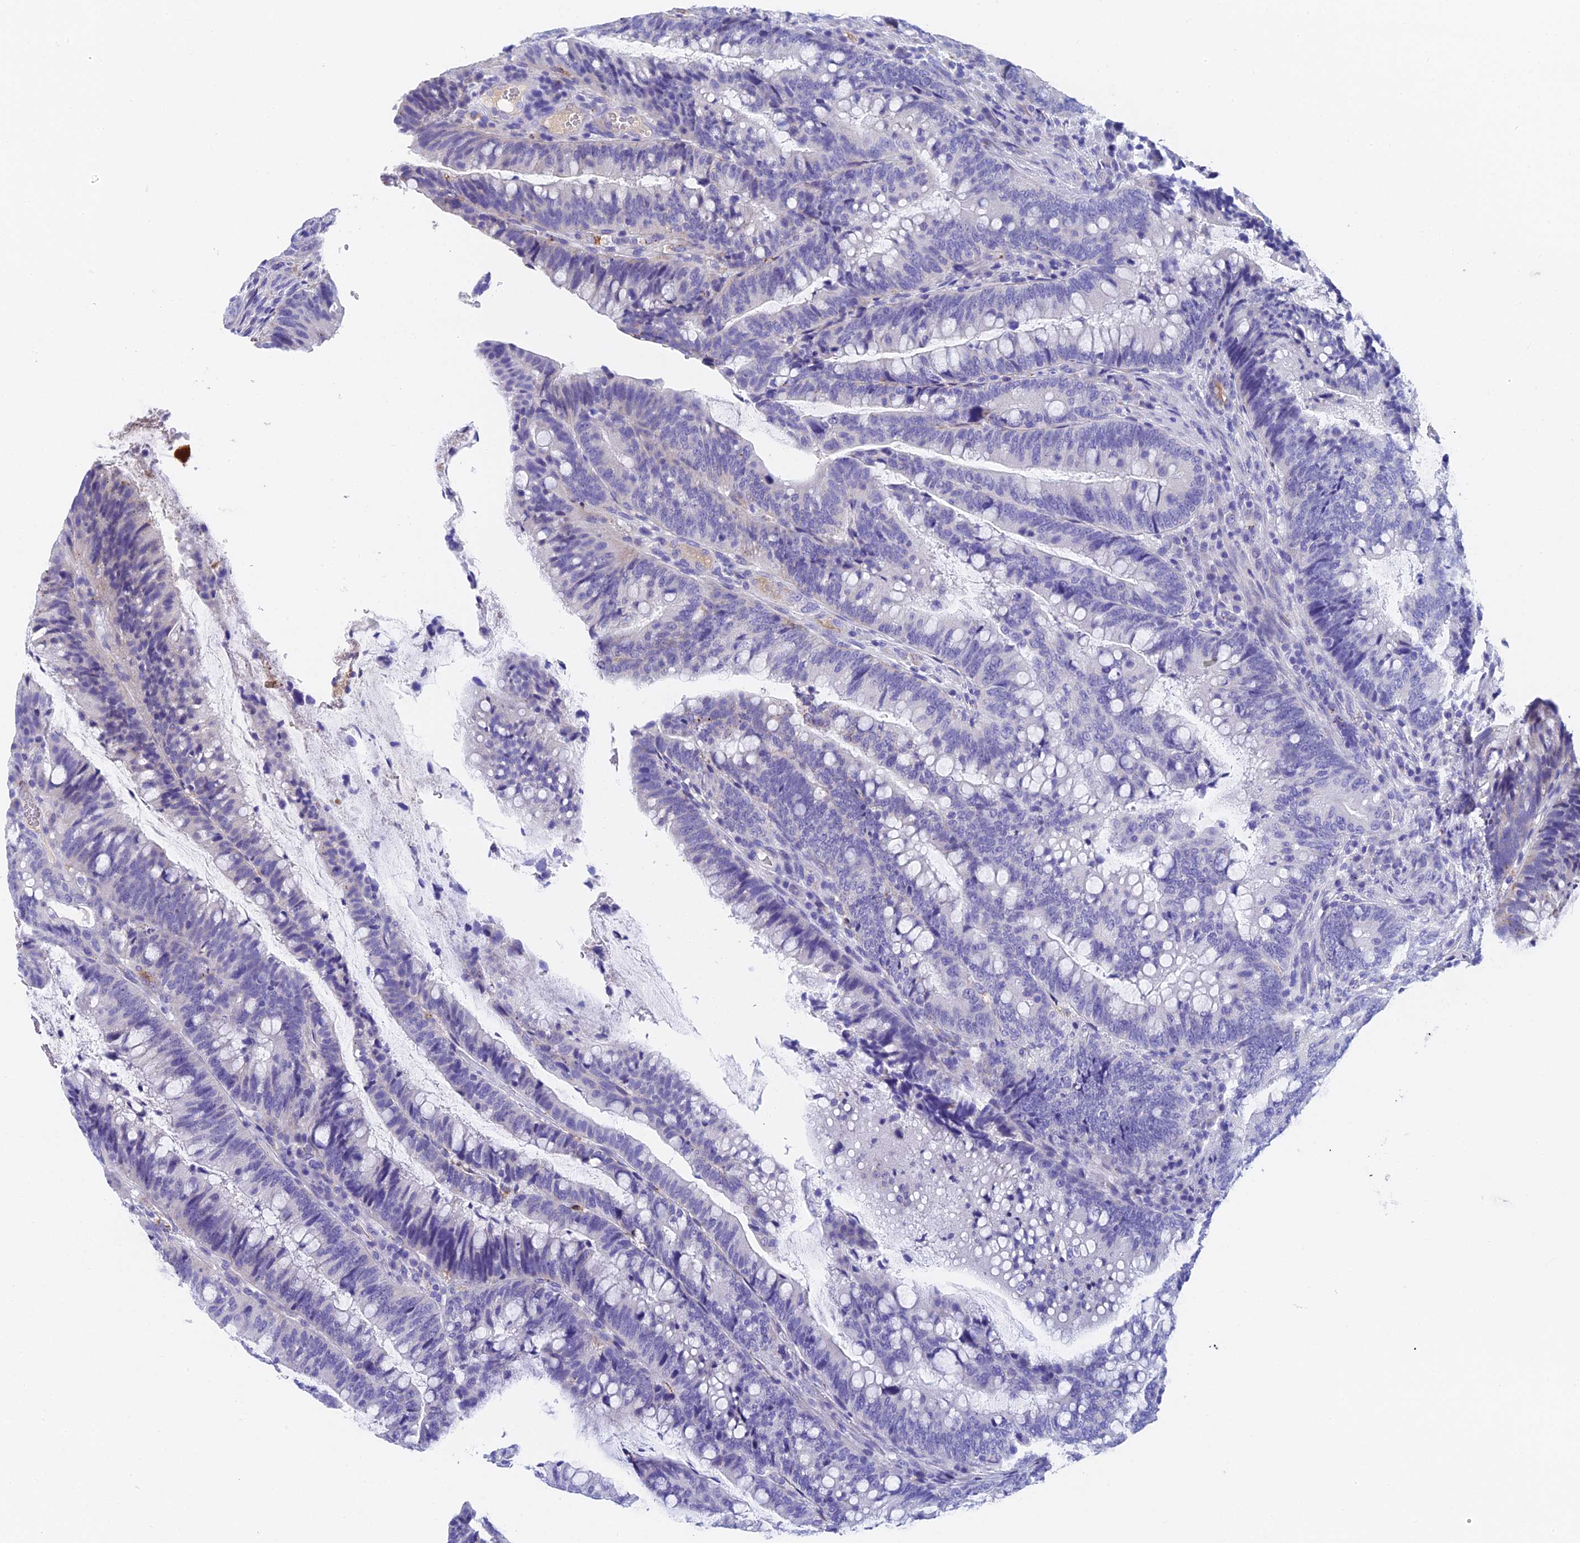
{"staining": {"intensity": "negative", "quantity": "none", "location": "none"}, "tissue": "colorectal cancer", "cell_type": "Tumor cells", "image_type": "cancer", "snomed": [{"axis": "morphology", "description": "Adenocarcinoma, NOS"}, {"axis": "topography", "description": "Colon"}], "caption": "There is no significant positivity in tumor cells of adenocarcinoma (colorectal).", "gene": "ADAMTS13", "patient": {"sex": "female", "age": 66}}